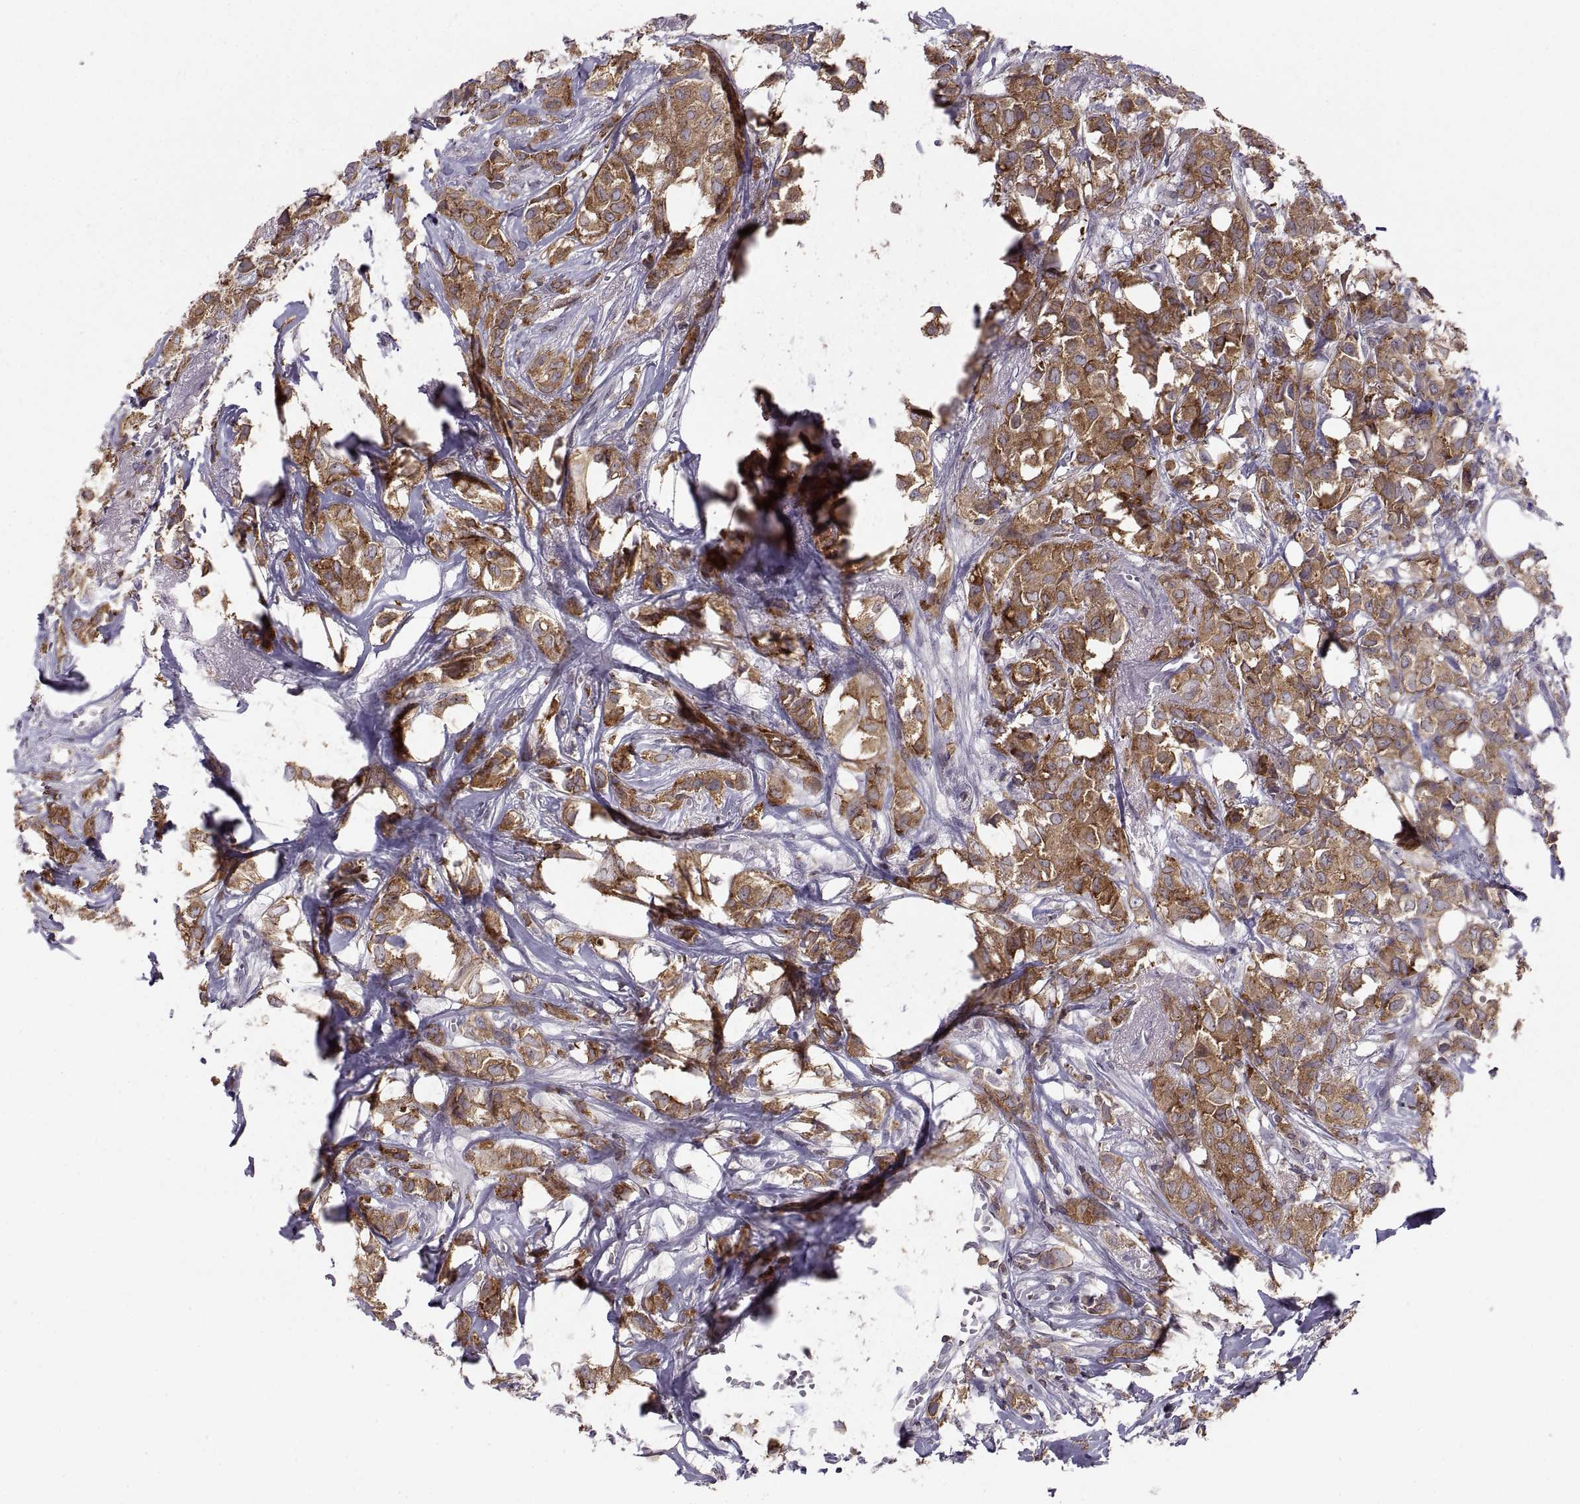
{"staining": {"intensity": "moderate", "quantity": ">75%", "location": "cytoplasmic/membranous"}, "tissue": "breast cancer", "cell_type": "Tumor cells", "image_type": "cancer", "snomed": [{"axis": "morphology", "description": "Duct carcinoma"}, {"axis": "topography", "description": "Breast"}], "caption": "This micrograph reveals immunohistochemistry staining of human breast invasive ductal carcinoma, with medium moderate cytoplasmic/membranous expression in approximately >75% of tumor cells.", "gene": "EZR", "patient": {"sex": "female", "age": 85}}